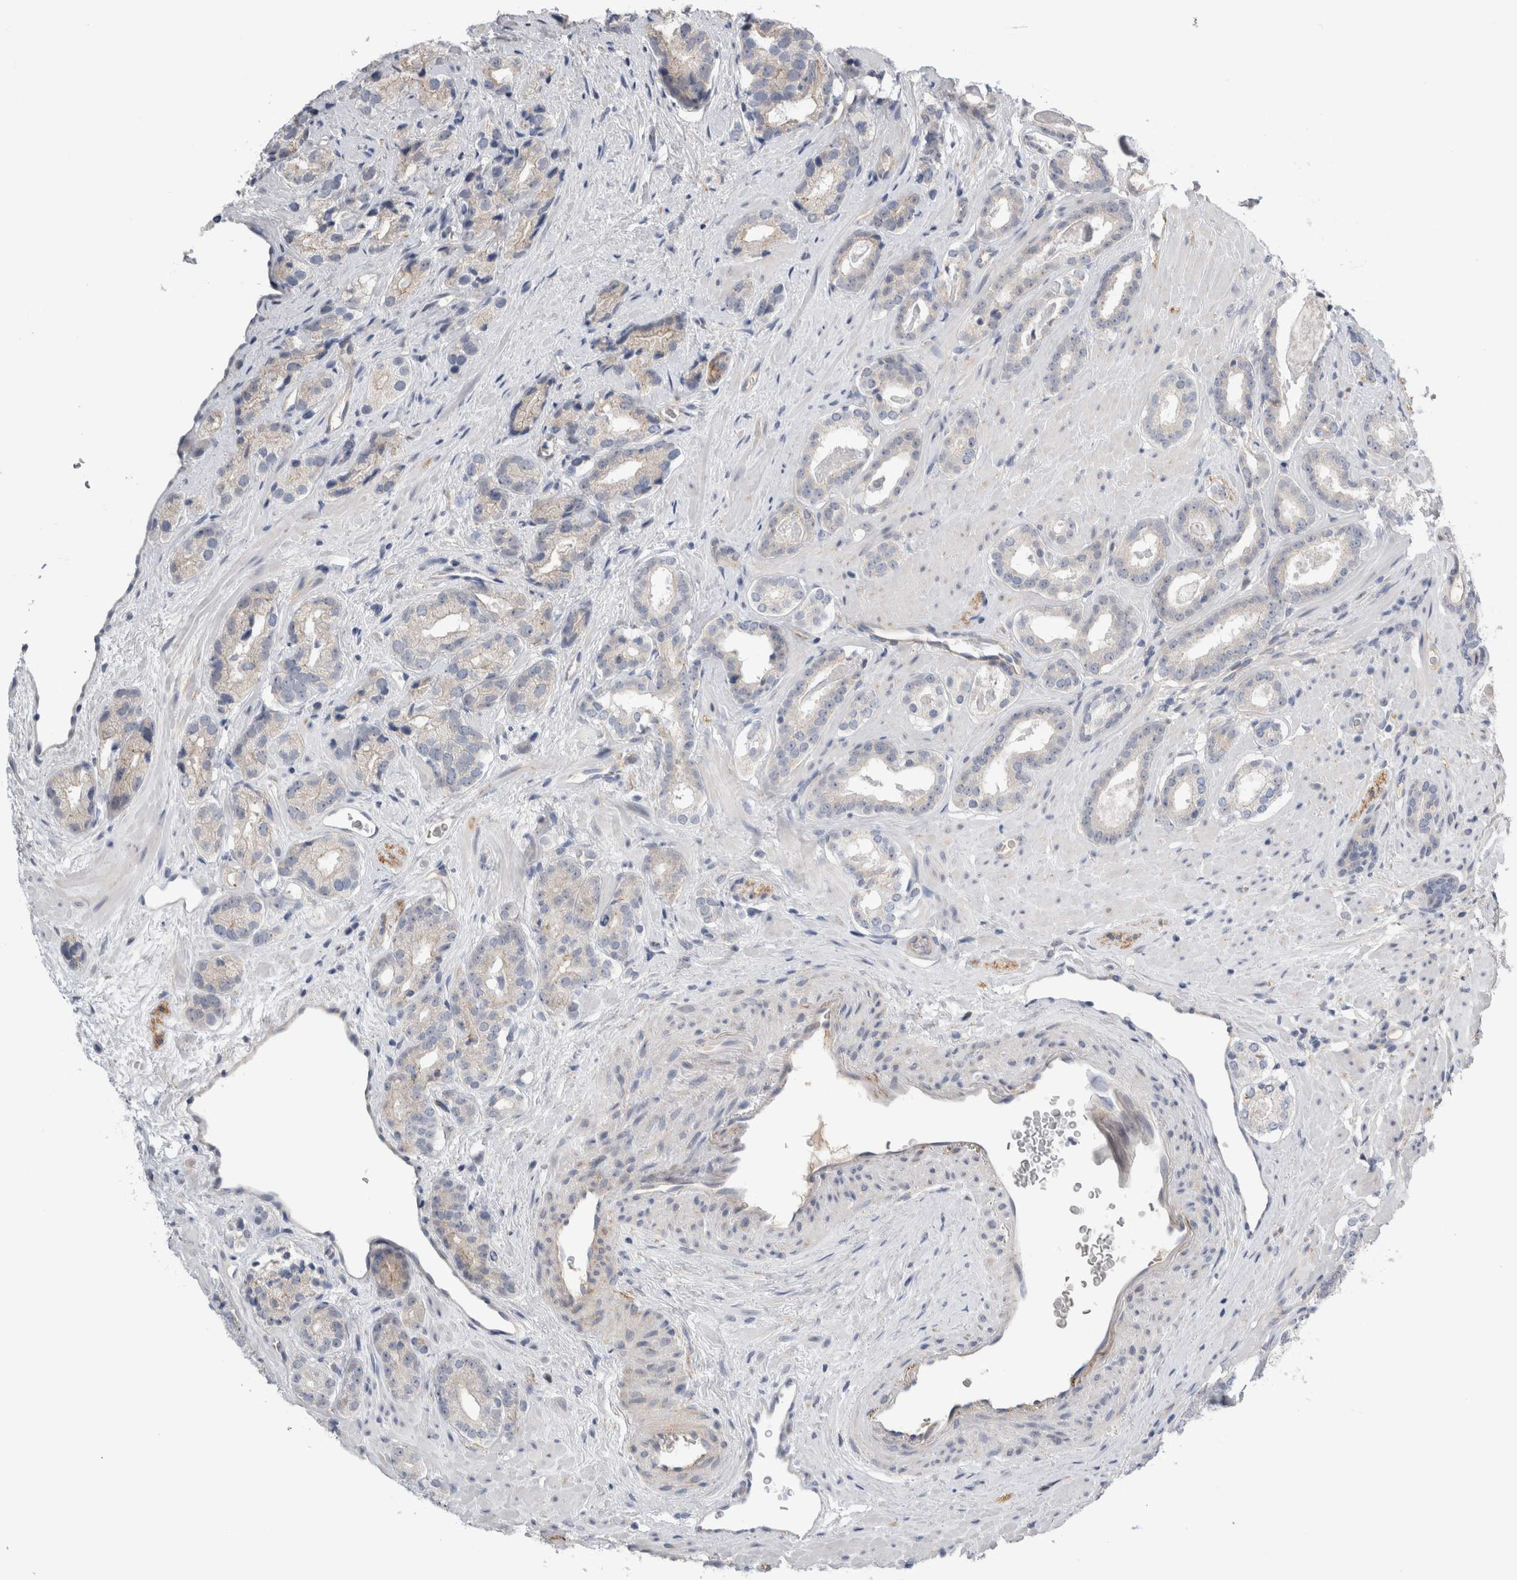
{"staining": {"intensity": "negative", "quantity": "none", "location": "none"}, "tissue": "prostate cancer", "cell_type": "Tumor cells", "image_type": "cancer", "snomed": [{"axis": "morphology", "description": "Adenocarcinoma, High grade"}, {"axis": "topography", "description": "Prostate"}], "caption": "Prostate cancer (high-grade adenocarcinoma) was stained to show a protein in brown. There is no significant expression in tumor cells. (Brightfield microscopy of DAB immunohistochemistry at high magnification).", "gene": "TAFA5", "patient": {"sex": "male", "age": 71}}